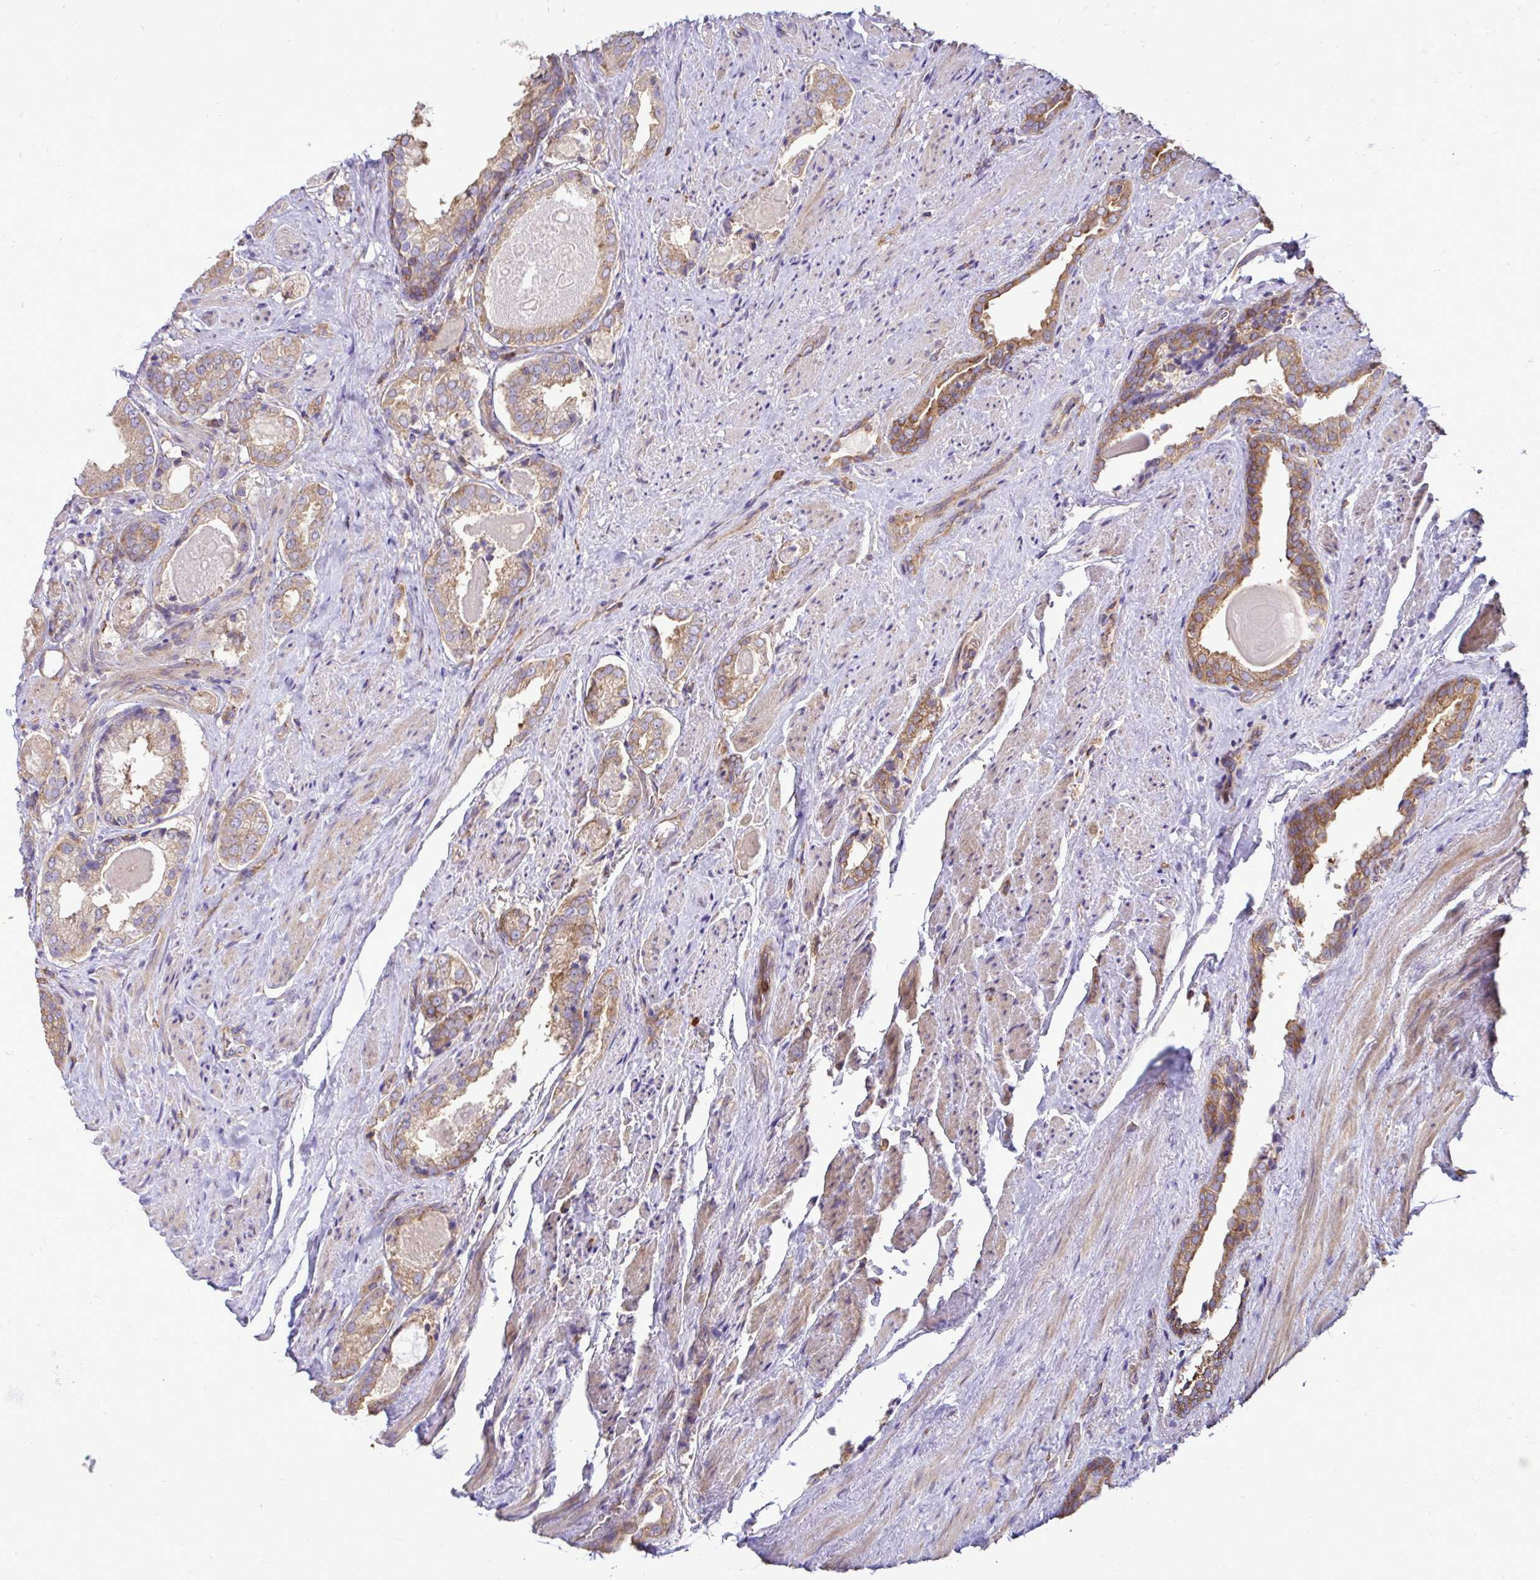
{"staining": {"intensity": "moderate", "quantity": ">75%", "location": "cytoplasmic/membranous"}, "tissue": "prostate cancer", "cell_type": "Tumor cells", "image_type": "cancer", "snomed": [{"axis": "morphology", "description": "Adenocarcinoma, High grade"}, {"axis": "topography", "description": "Prostate"}], "caption": "Immunohistochemistry histopathology image of prostate cancer stained for a protein (brown), which reveals medium levels of moderate cytoplasmic/membranous positivity in approximately >75% of tumor cells.", "gene": "FMR1", "patient": {"sex": "male", "age": 65}}